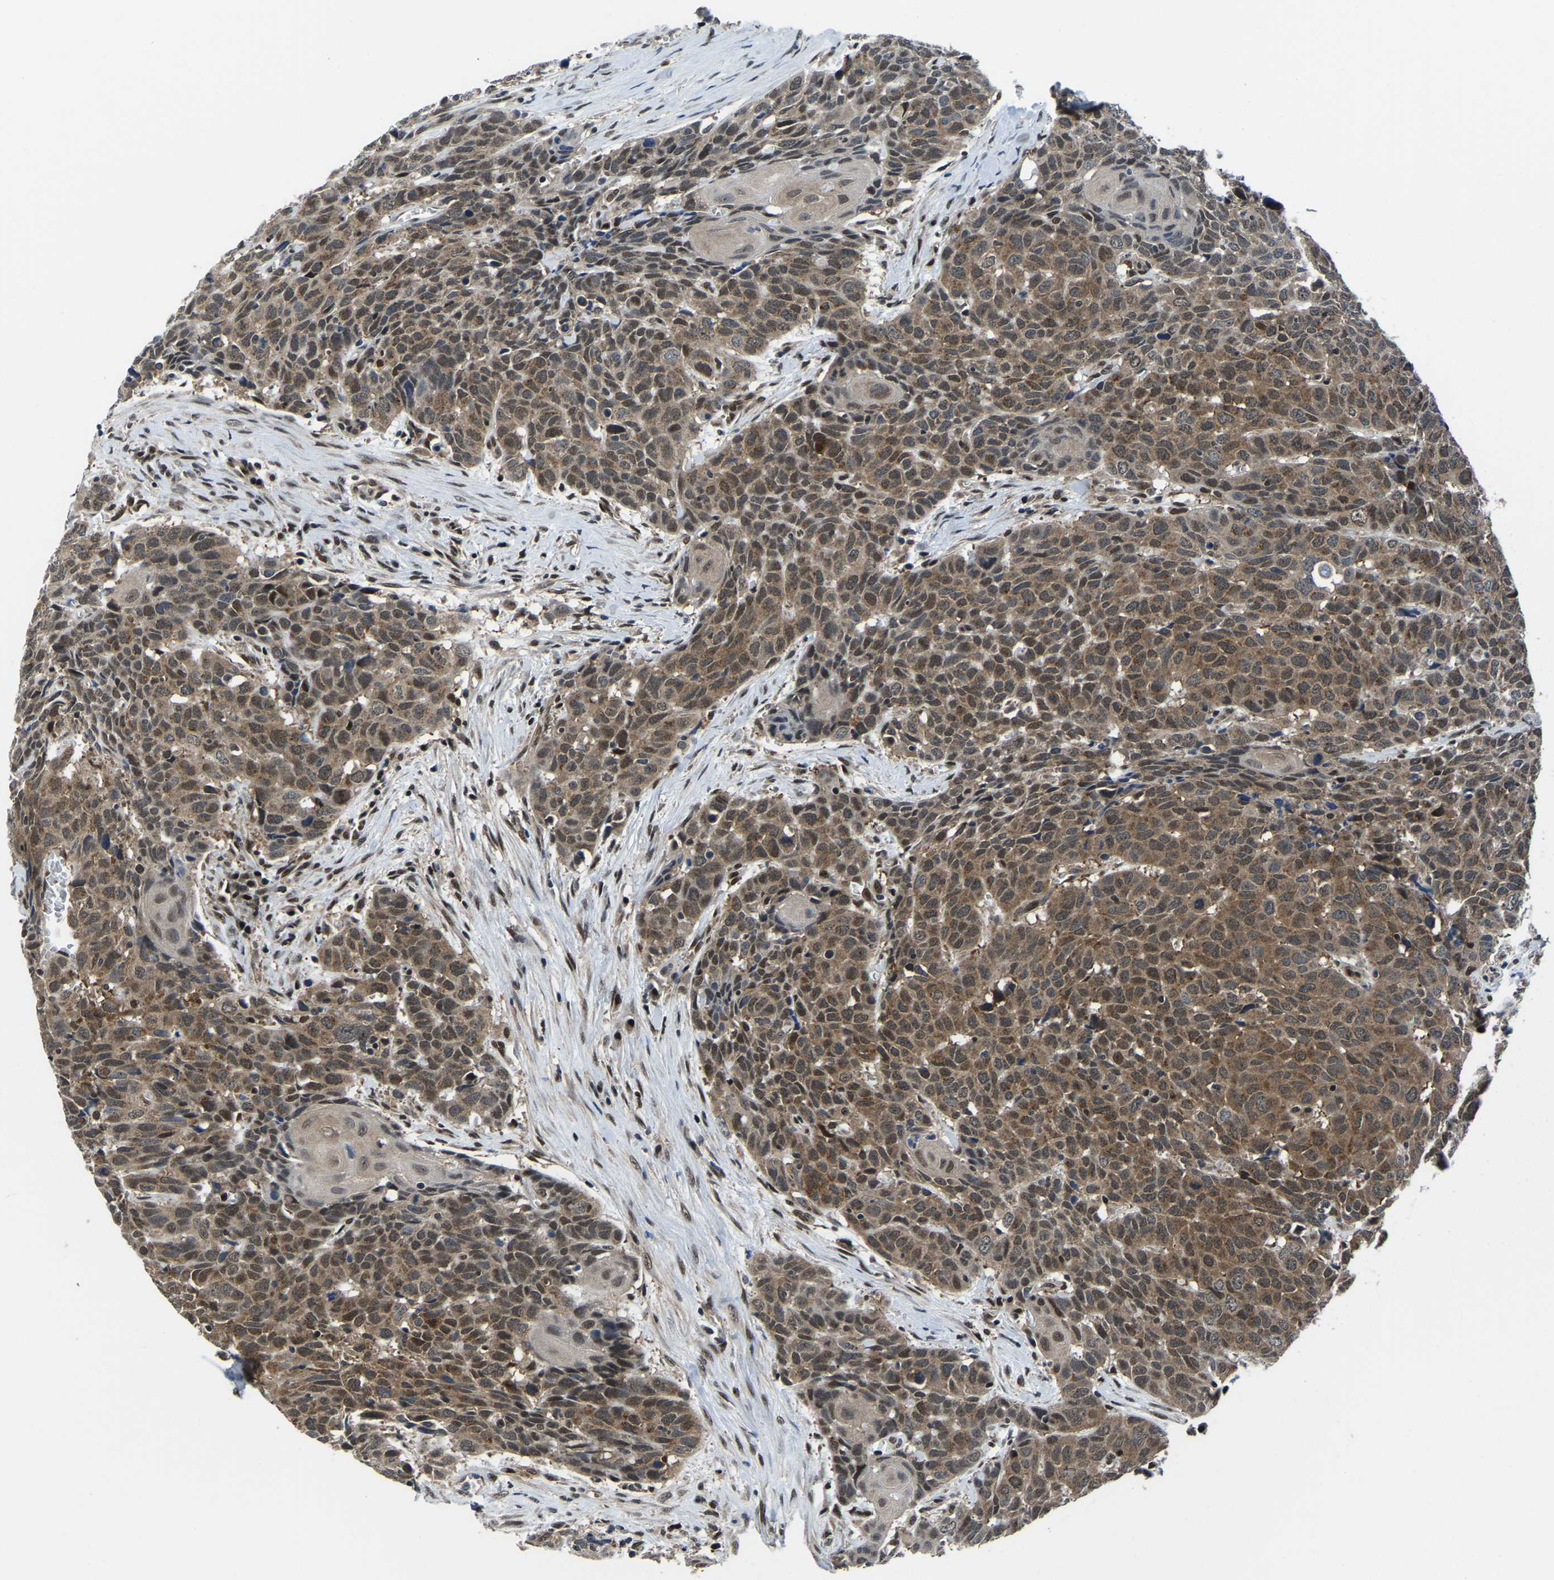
{"staining": {"intensity": "moderate", "quantity": ">75%", "location": "cytoplasmic/membranous,nuclear"}, "tissue": "head and neck cancer", "cell_type": "Tumor cells", "image_type": "cancer", "snomed": [{"axis": "morphology", "description": "Squamous cell carcinoma, NOS"}, {"axis": "topography", "description": "Head-Neck"}], "caption": "Brown immunohistochemical staining in head and neck cancer exhibits moderate cytoplasmic/membranous and nuclear staining in about >75% of tumor cells.", "gene": "DFFA", "patient": {"sex": "male", "age": 66}}